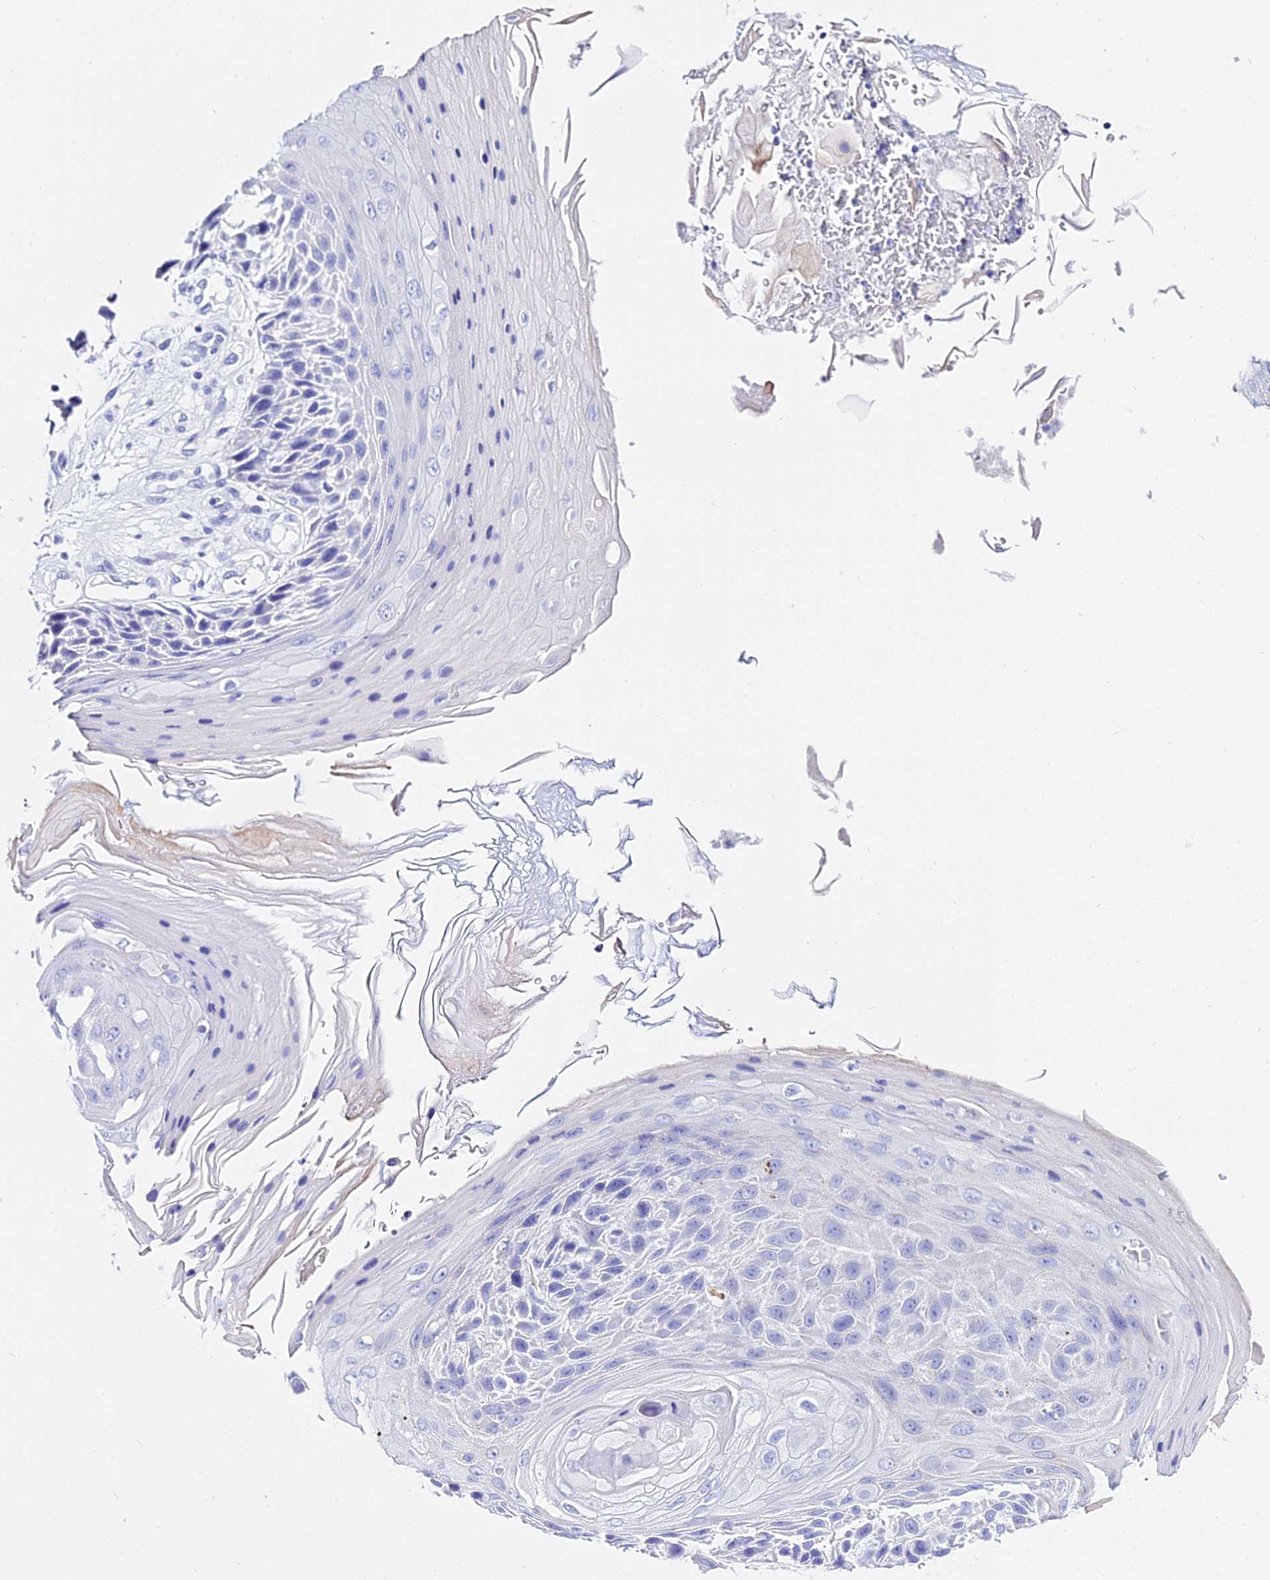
{"staining": {"intensity": "negative", "quantity": "none", "location": "none"}, "tissue": "skin cancer", "cell_type": "Tumor cells", "image_type": "cancer", "snomed": [{"axis": "morphology", "description": "Squamous cell carcinoma, NOS"}, {"axis": "topography", "description": "Skin"}], "caption": "Tumor cells are negative for protein expression in human skin cancer. (Stains: DAB immunohistochemistry (IHC) with hematoxylin counter stain, Microscopy: brightfield microscopy at high magnification).", "gene": "TRMT44", "patient": {"sex": "female", "age": 88}}